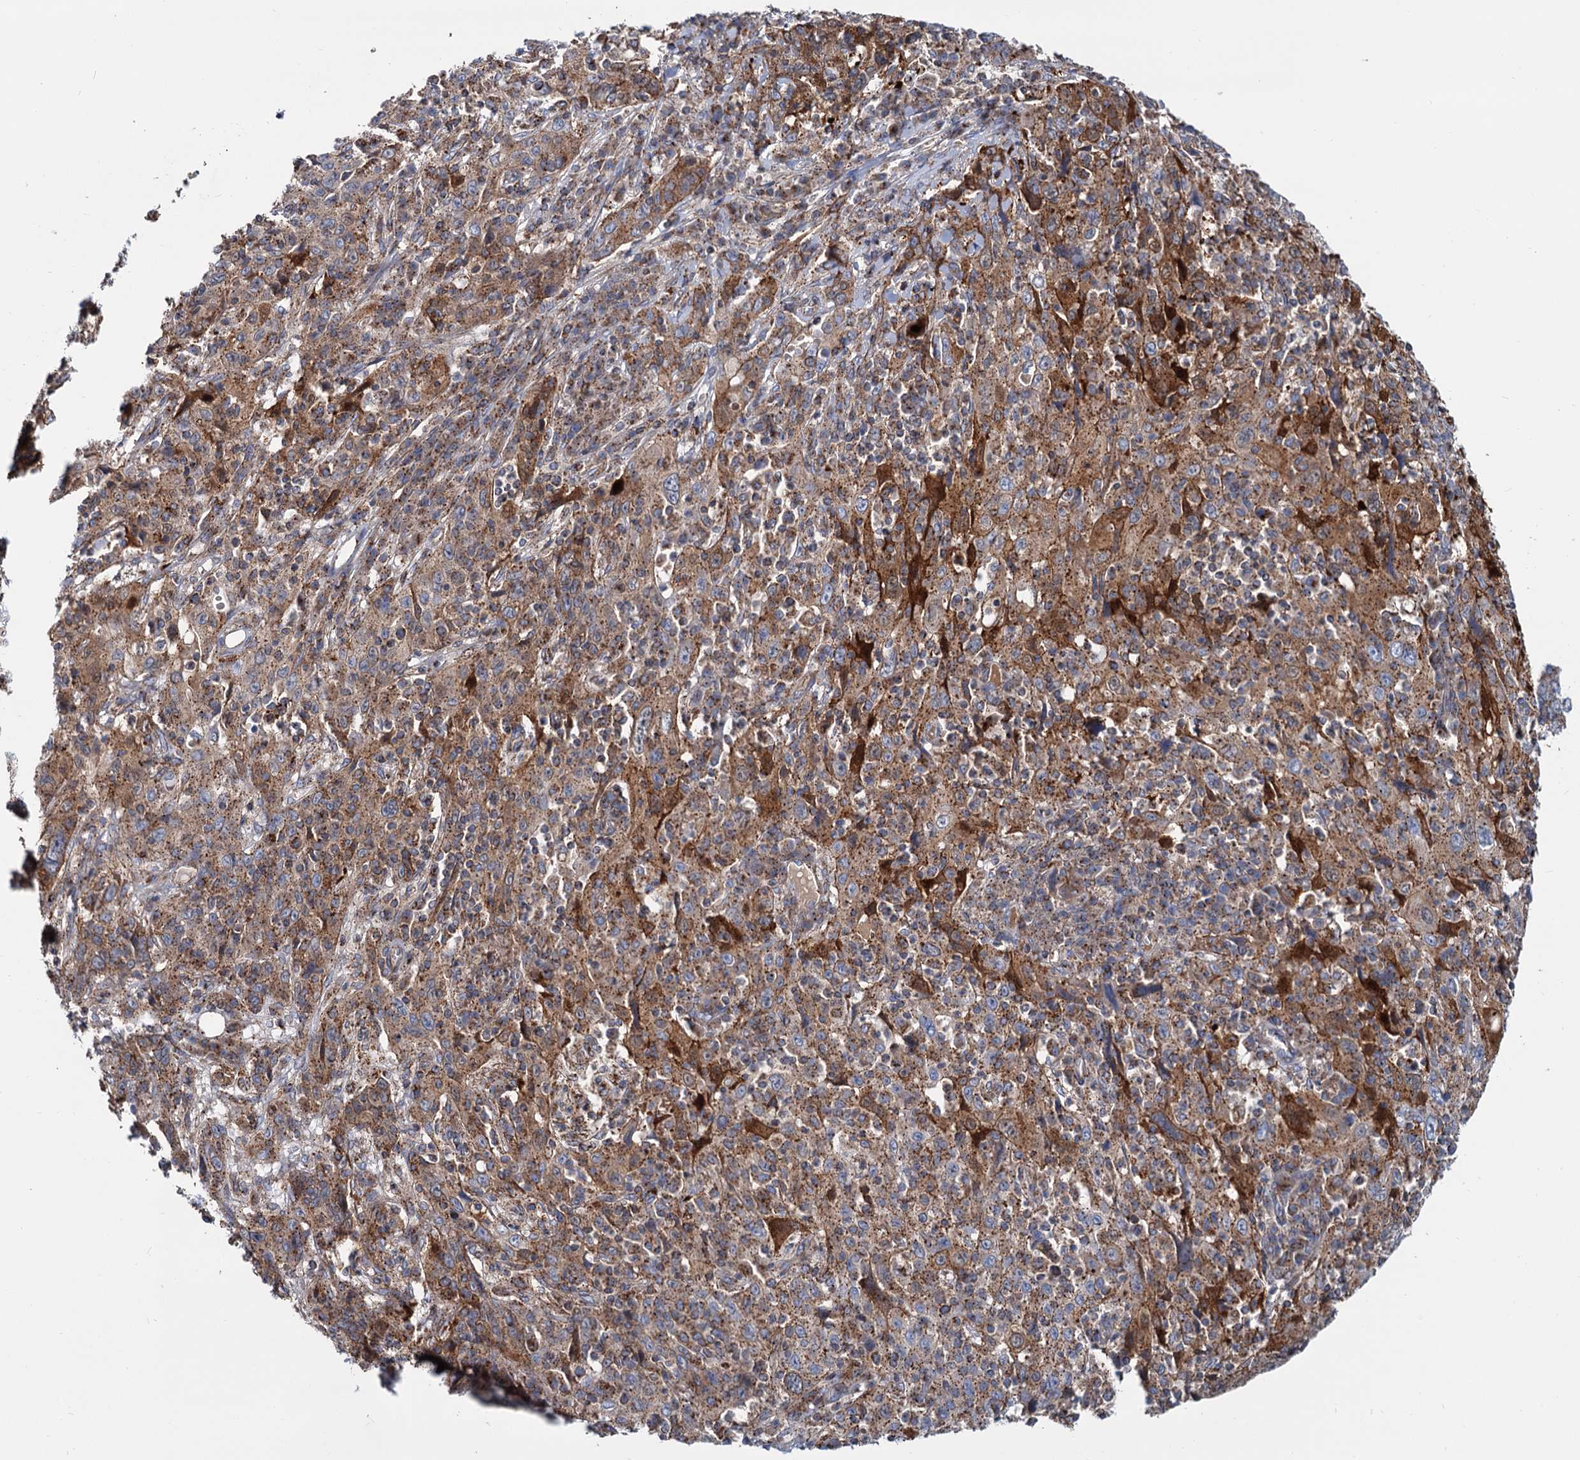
{"staining": {"intensity": "moderate", "quantity": "25%-75%", "location": "cytoplasmic/membranous"}, "tissue": "cervical cancer", "cell_type": "Tumor cells", "image_type": "cancer", "snomed": [{"axis": "morphology", "description": "Squamous cell carcinoma, NOS"}, {"axis": "topography", "description": "Cervix"}], "caption": "Tumor cells display medium levels of moderate cytoplasmic/membranous positivity in approximately 25%-75% of cells in human cervical cancer (squamous cell carcinoma).", "gene": "PSEN1", "patient": {"sex": "female", "age": 46}}